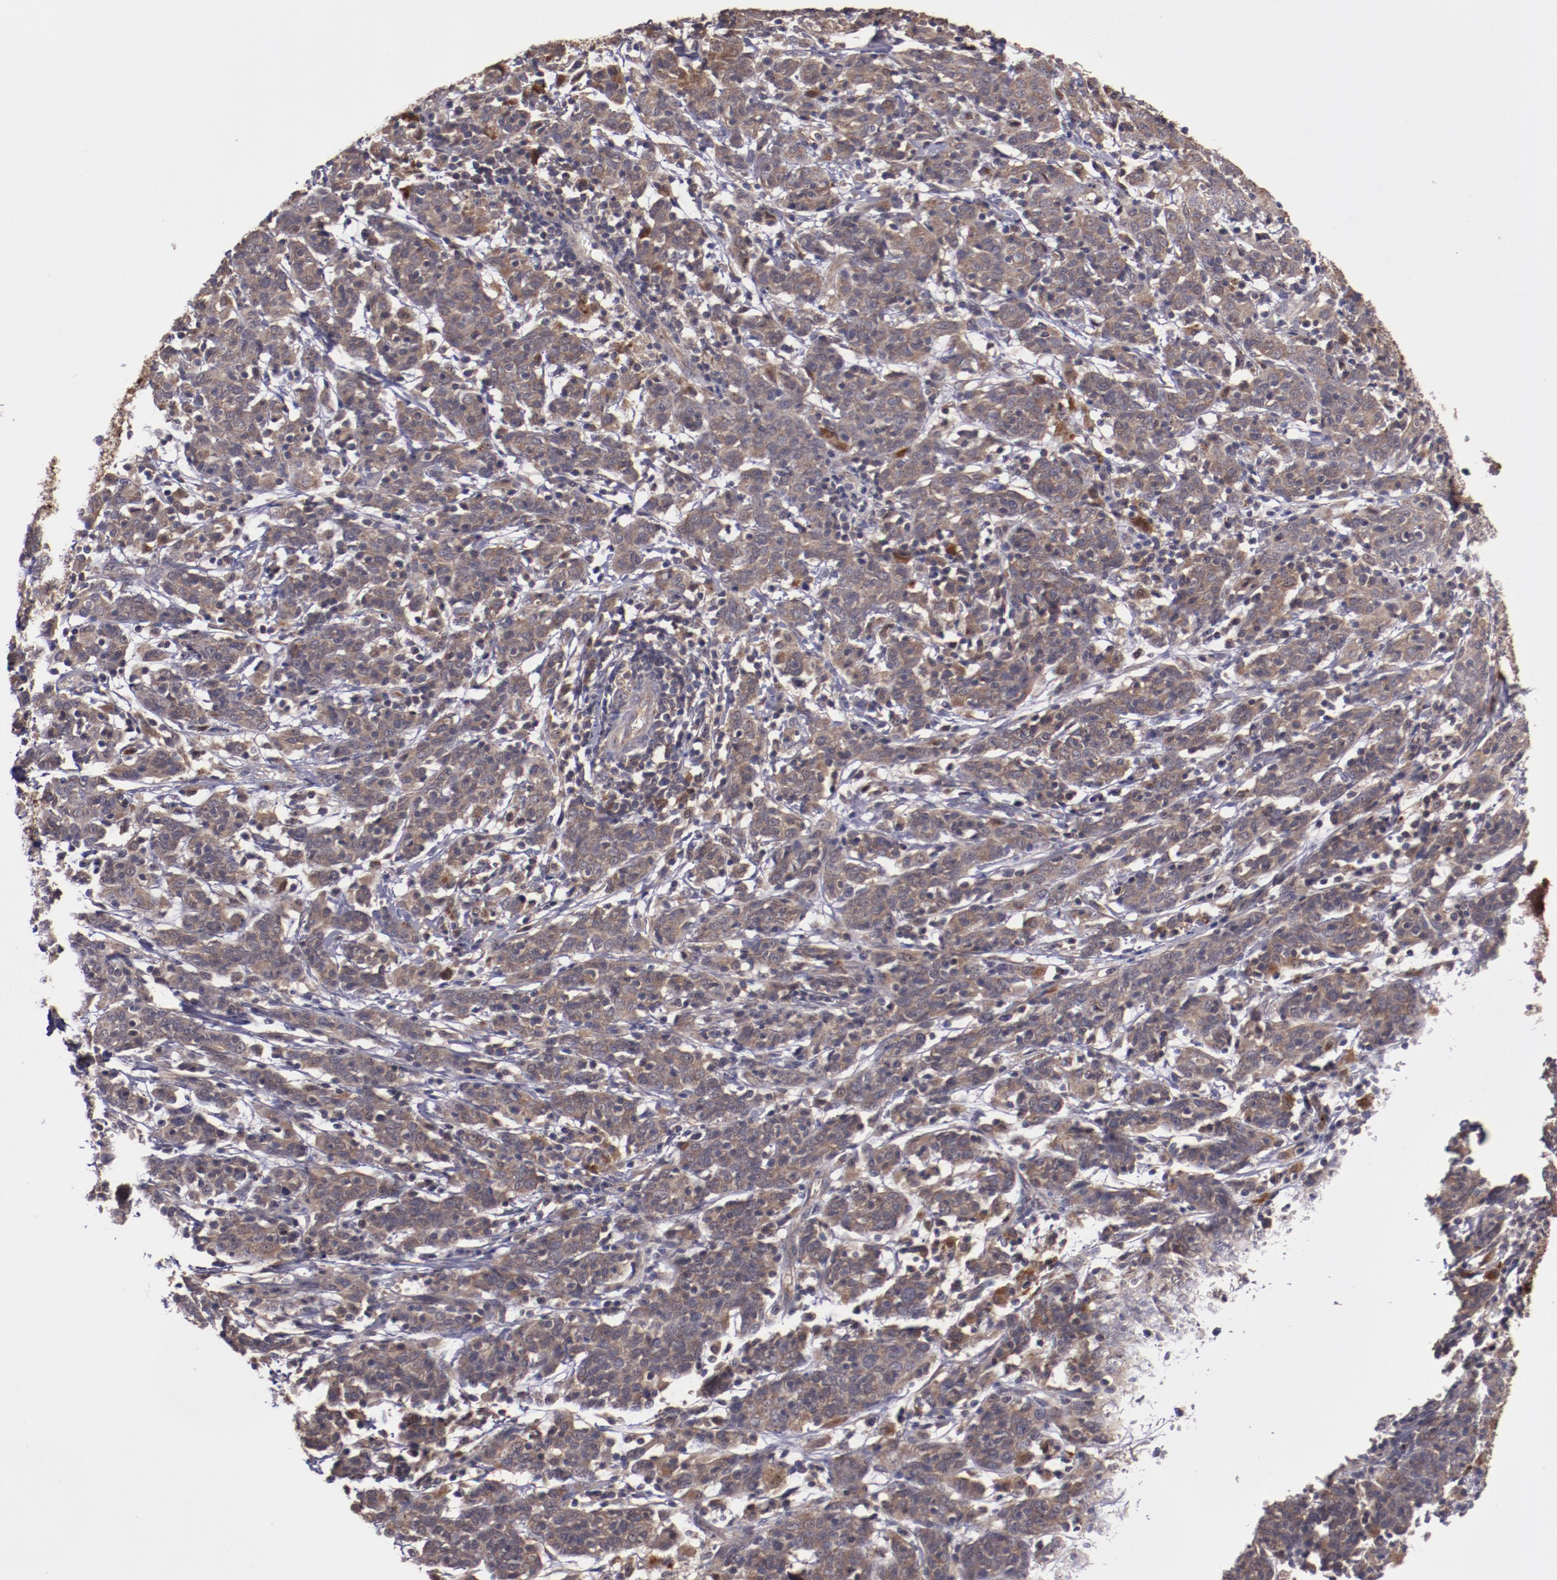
{"staining": {"intensity": "weak", "quantity": ">75%", "location": "cytoplasmic/membranous"}, "tissue": "cervical cancer", "cell_type": "Tumor cells", "image_type": "cancer", "snomed": [{"axis": "morphology", "description": "Normal tissue, NOS"}, {"axis": "morphology", "description": "Squamous cell carcinoma, NOS"}, {"axis": "topography", "description": "Cervix"}], "caption": "Cervical cancer stained with a brown dye reveals weak cytoplasmic/membranous positive positivity in about >75% of tumor cells.", "gene": "FTSJ1", "patient": {"sex": "female", "age": 67}}